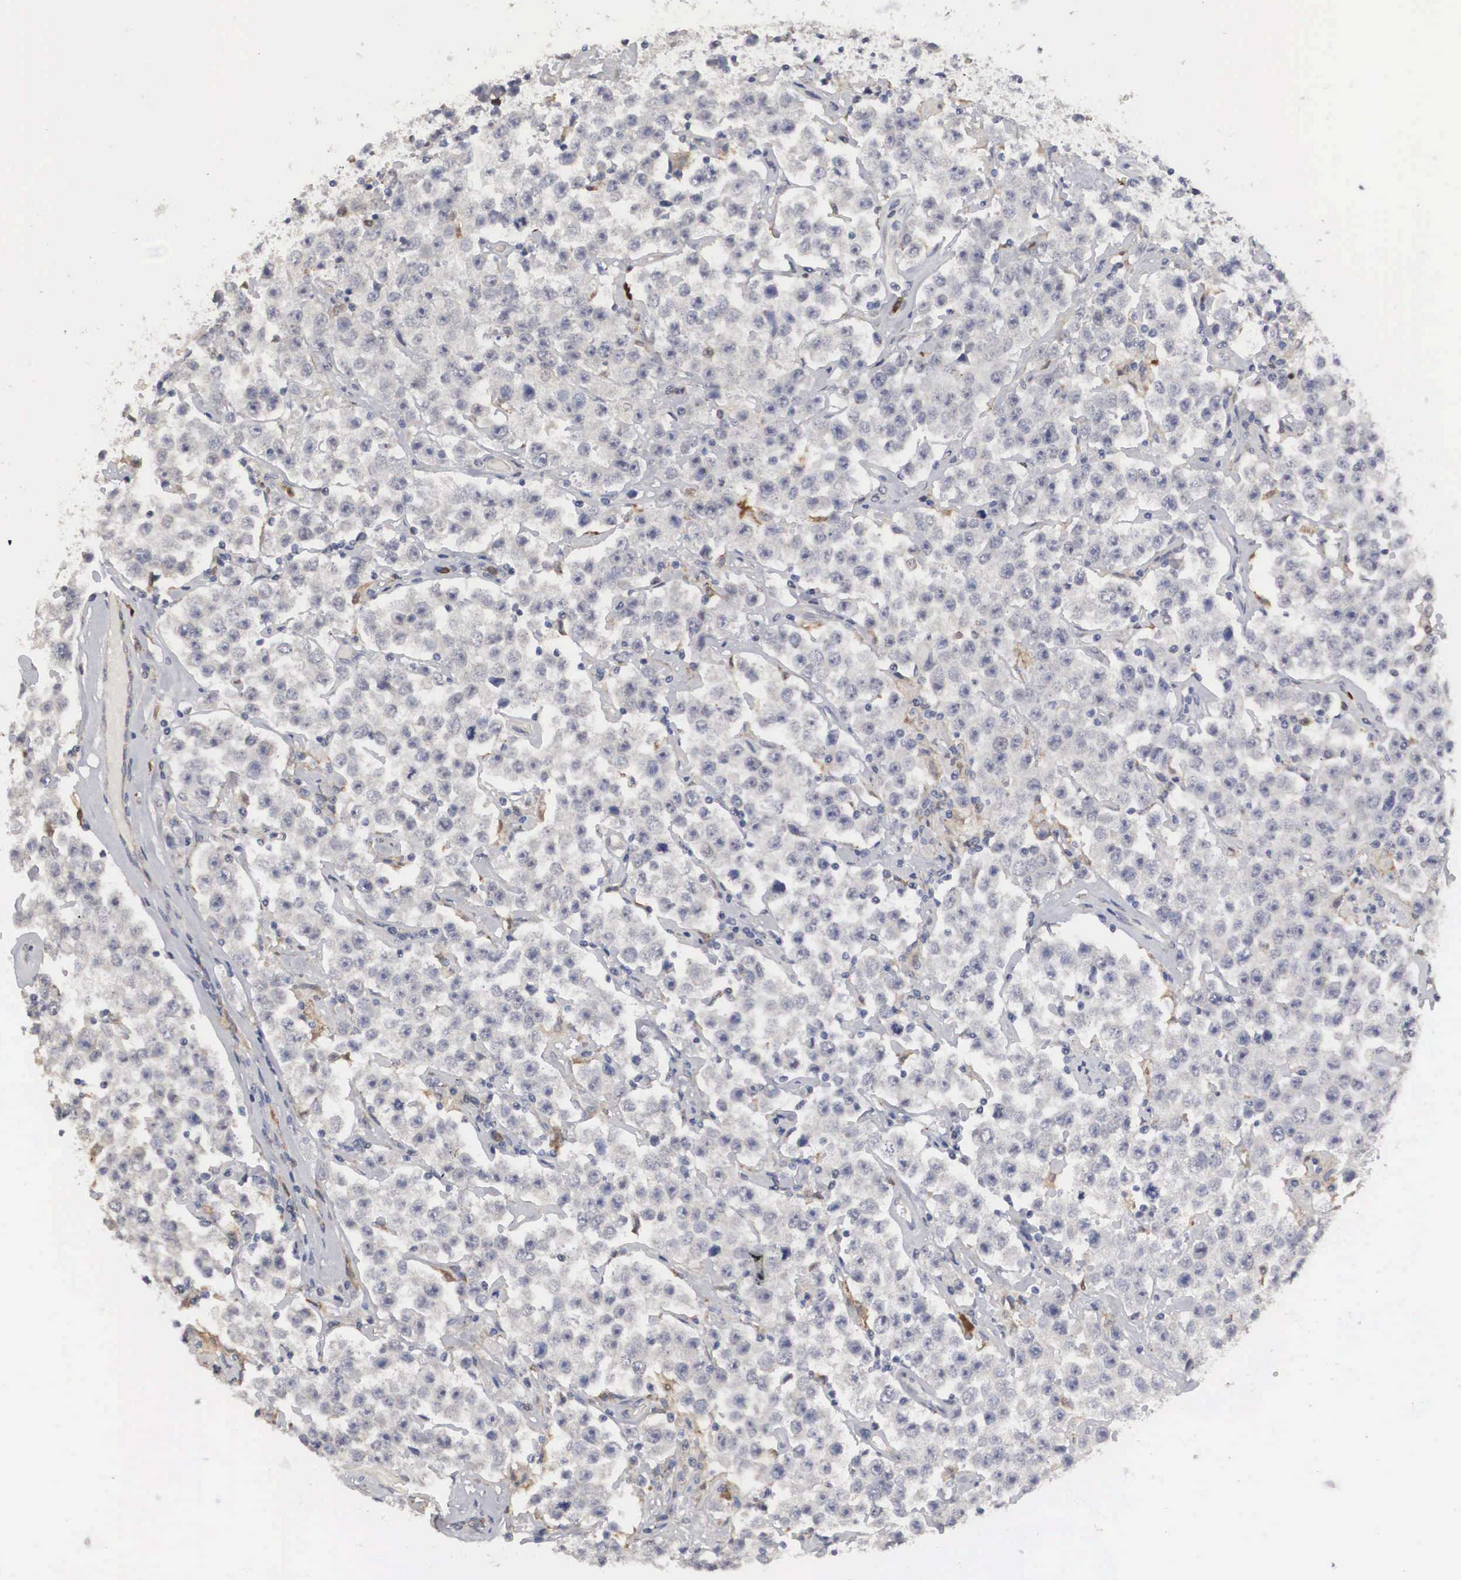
{"staining": {"intensity": "weak", "quantity": "<25%", "location": "cytoplasmic/membranous"}, "tissue": "testis cancer", "cell_type": "Tumor cells", "image_type": "cancer", "snomed": [{"axis": "morphology", "description": "Seminoma, NOS"}, {"axis": "topography", "description": "Testis"}], "caption": "Micrograph shows no significant protein staining in tumor cells of testis cancer (seminoma).", "gene": "HMOX1", "patient": {"sex": "male", "age": 52}}